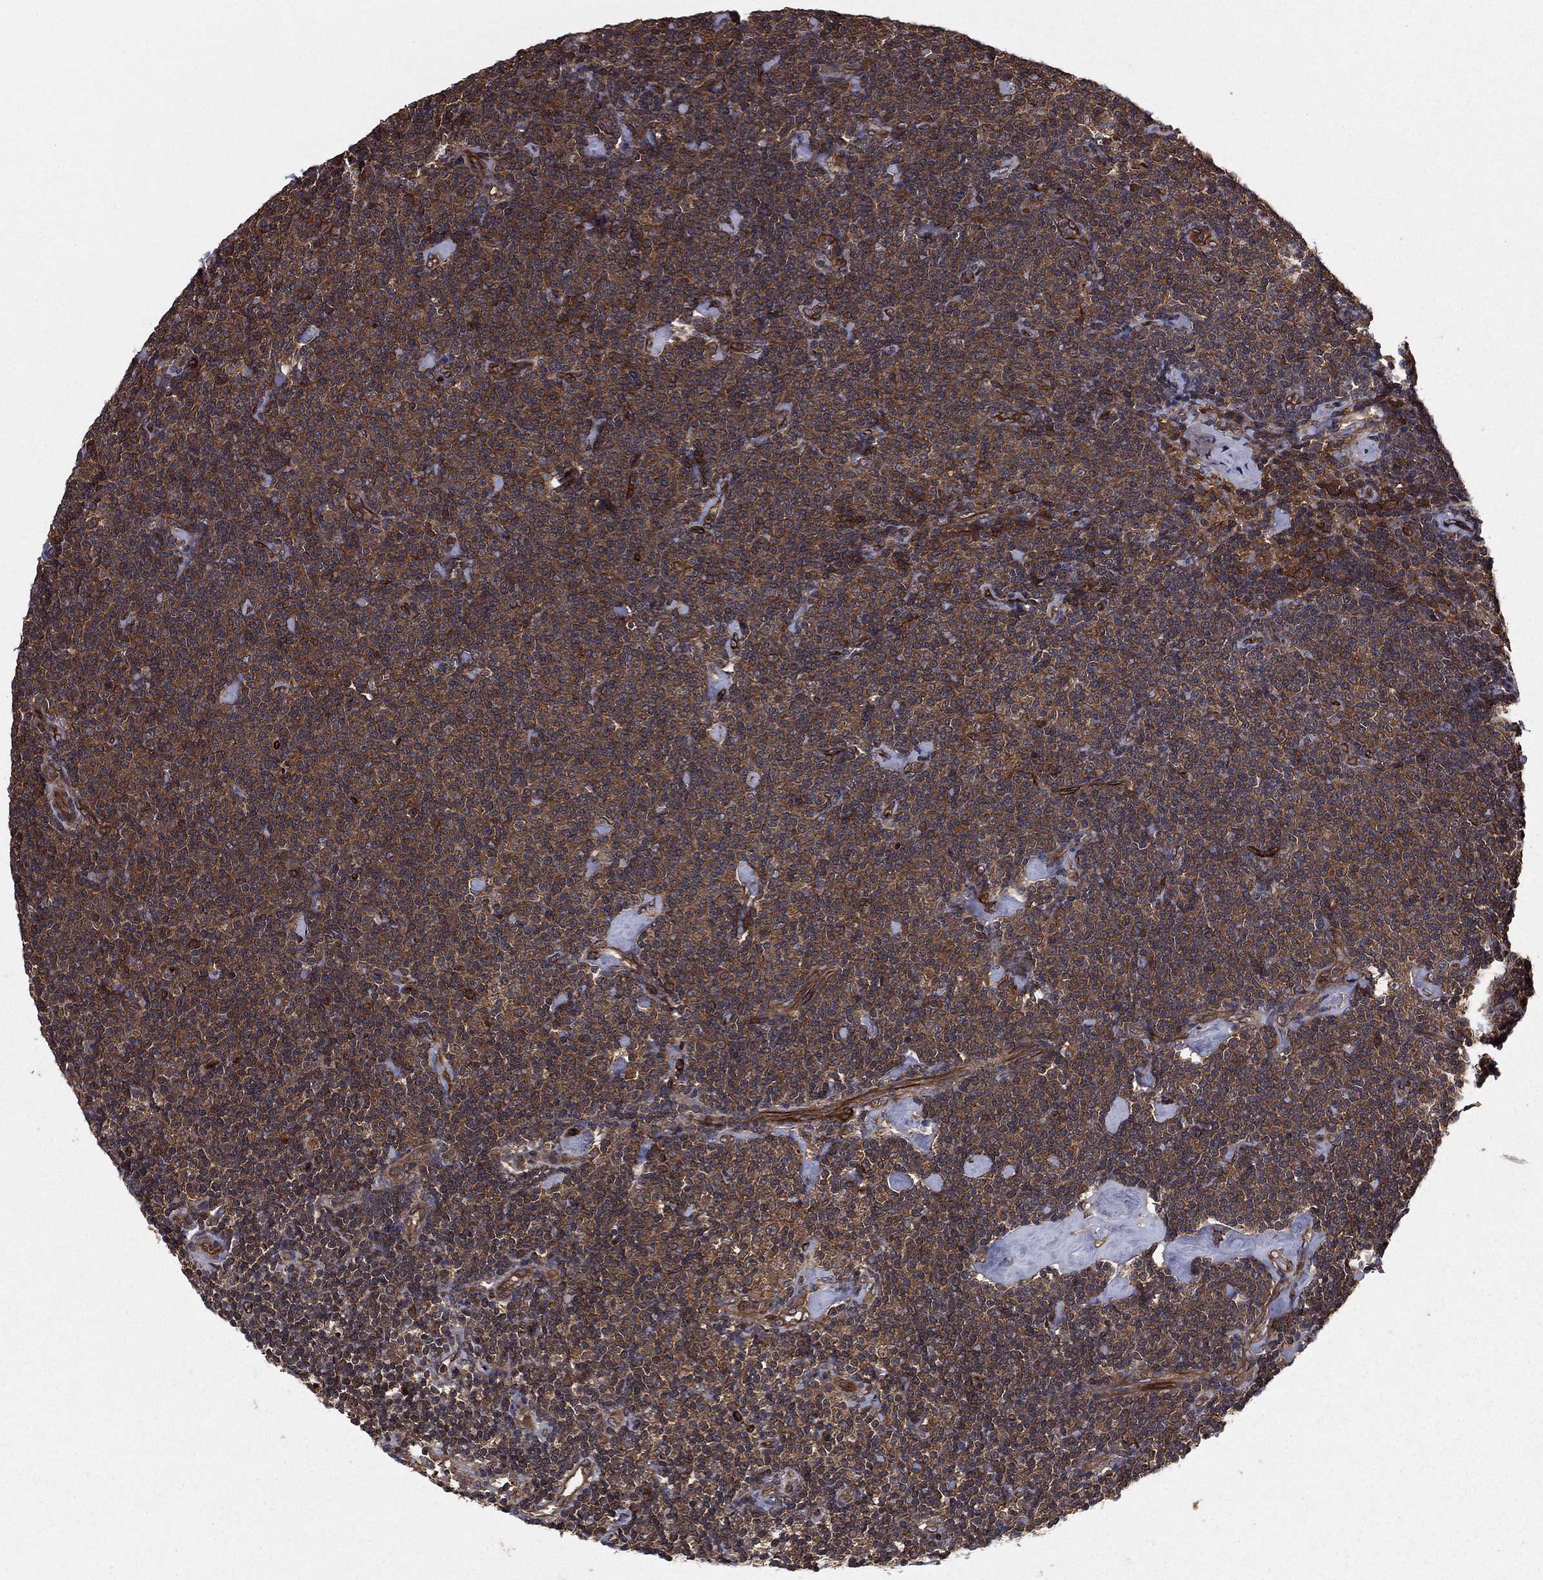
{"staining": {"intensity": "moderate", "quantity": ">75%", "location": "cytoplasmic/membranous"}, "tissue": "lymphoma", "cell_type": "Tumor cells", "image_type": "cancer", "snomed": [{"axis": "morphology", "description": "Malignant lymphoma, non-Hodgkin's type, Low grade"}, {"axis": "topography", "description": "Lymph node"}], "caption": "Brown immunohistochemical staining in lymphoma demonstrates moderate cytoplasmic/membranous positivity in approximately >75% of tumor cells.", "gene": "CERT1", "patient": {"sex": "male", "age": 81}}